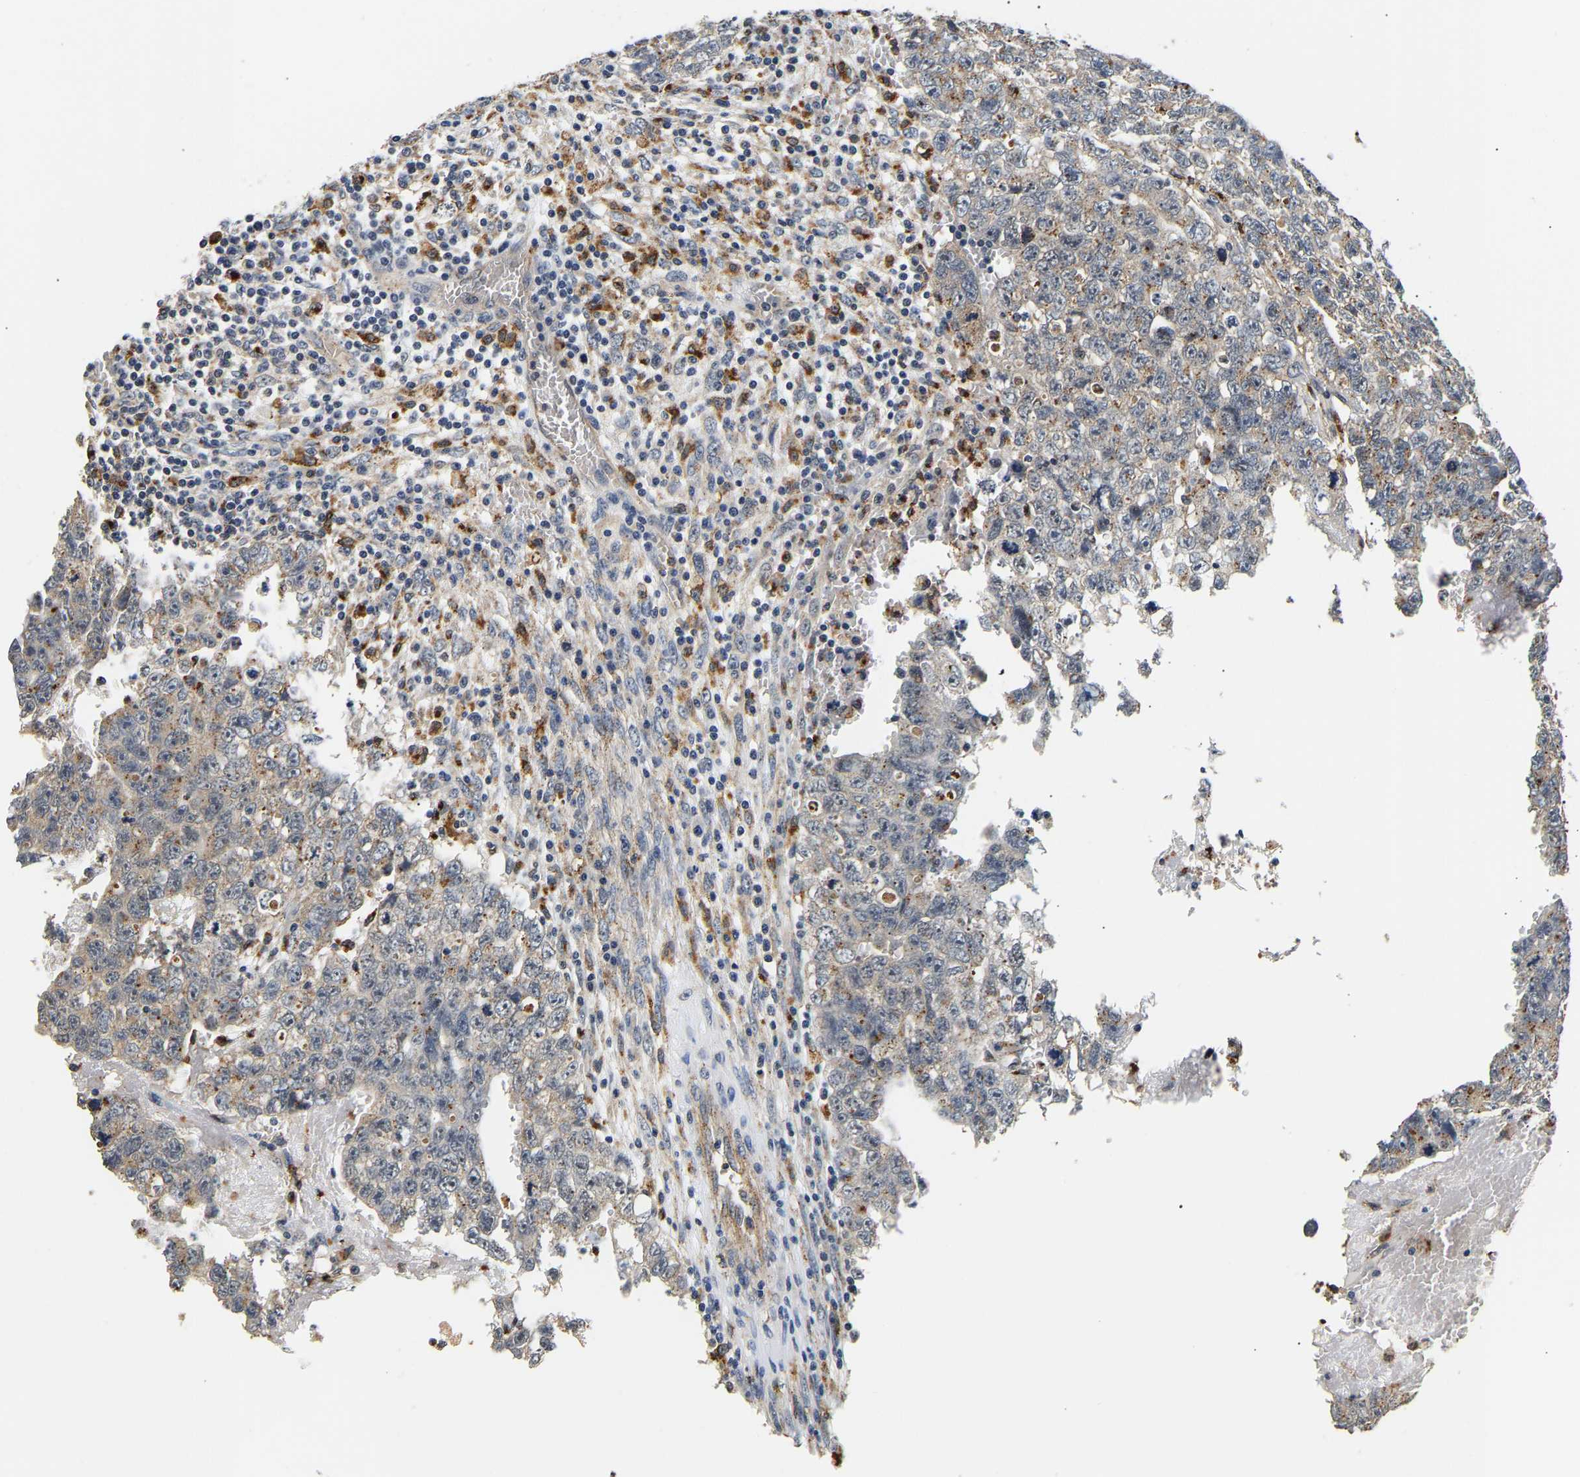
{"staining": {"intensity": "weak", "quantity": "<25%", "location": "cytoplasmic/membranous"}, "tissue": "testis cancer", "cell_type": "Tumor cells", "image_type": "cancer", "snomed": [{"axis": "morphology", "description": "Seminoma, NOS"}, {"axis": "morphology", "description": "Carcinoma, Embryonal, NOS"}, {"axis": "topography", "description": "Testis"}], "caption": "Micrograph shows no significant protein positivity in tumor cells of seminoma (testis).", "gene": "SMU1", "patient": {"sex": "male", "age": 38}}